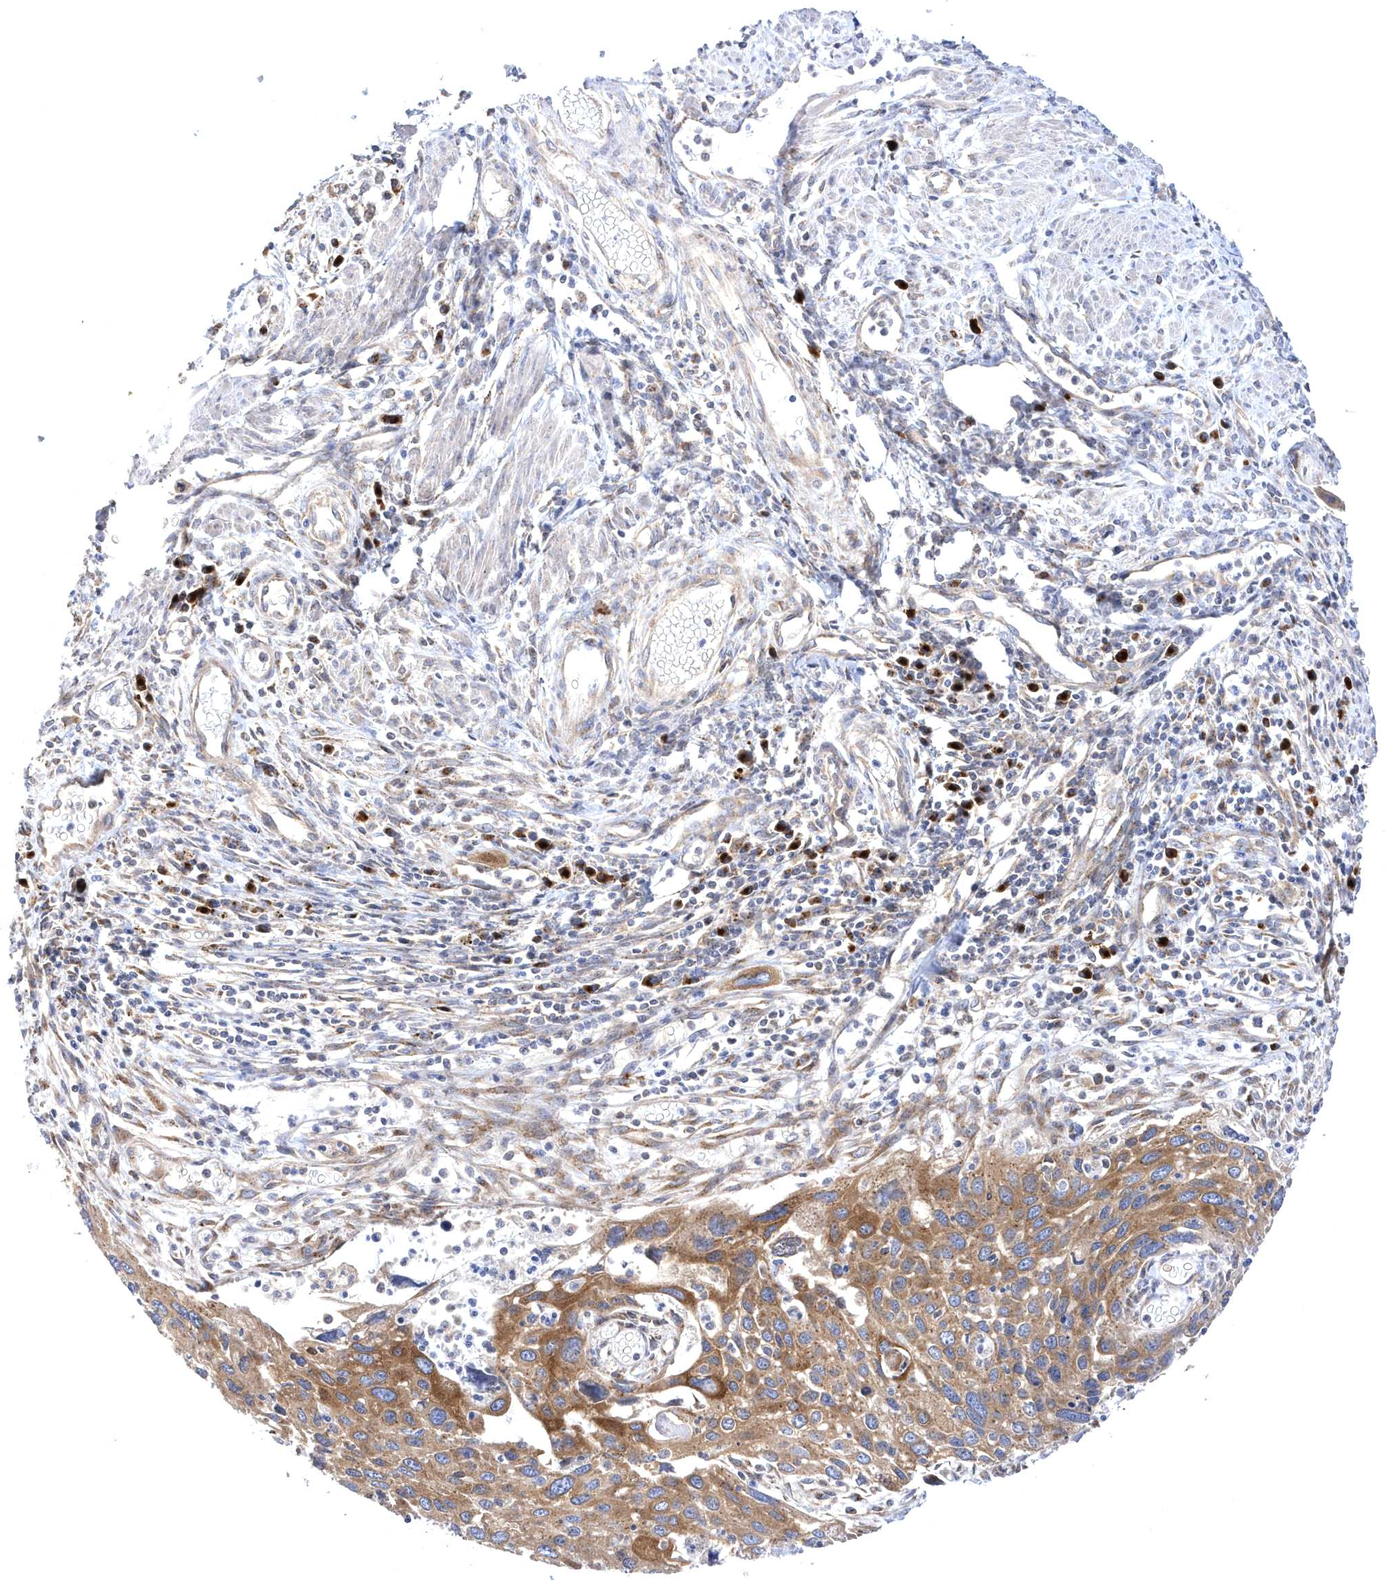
{"staining": {"intensity": "moderate", "quantity": "25%-75%", "location": "cytoplasmic/membranous"}, "tissue": "cervical cancer", "cell_type": "Tumor cells", "image_type": "cancer", "snomed": [{"axis": "morphology", "description": "Squamous cell carcinoma, NOS"}, {"axis": "topography", "description": "Cervix"}], "caption": "Protein positivity by immunohistochemistry (IHC) demonstrates moderate cytoplasmic/membranous staining in about 25%-75% of tumor cells in squamous cell carcinoma (cervical). The staining was performed using DAB (3,3'-diaminobenzidine), with brown indicating positive protein expression. Nuclei are stained blue with hematoxylin.", "gene": "COPB2", "patient": {"sex": "female", "age": 55}}